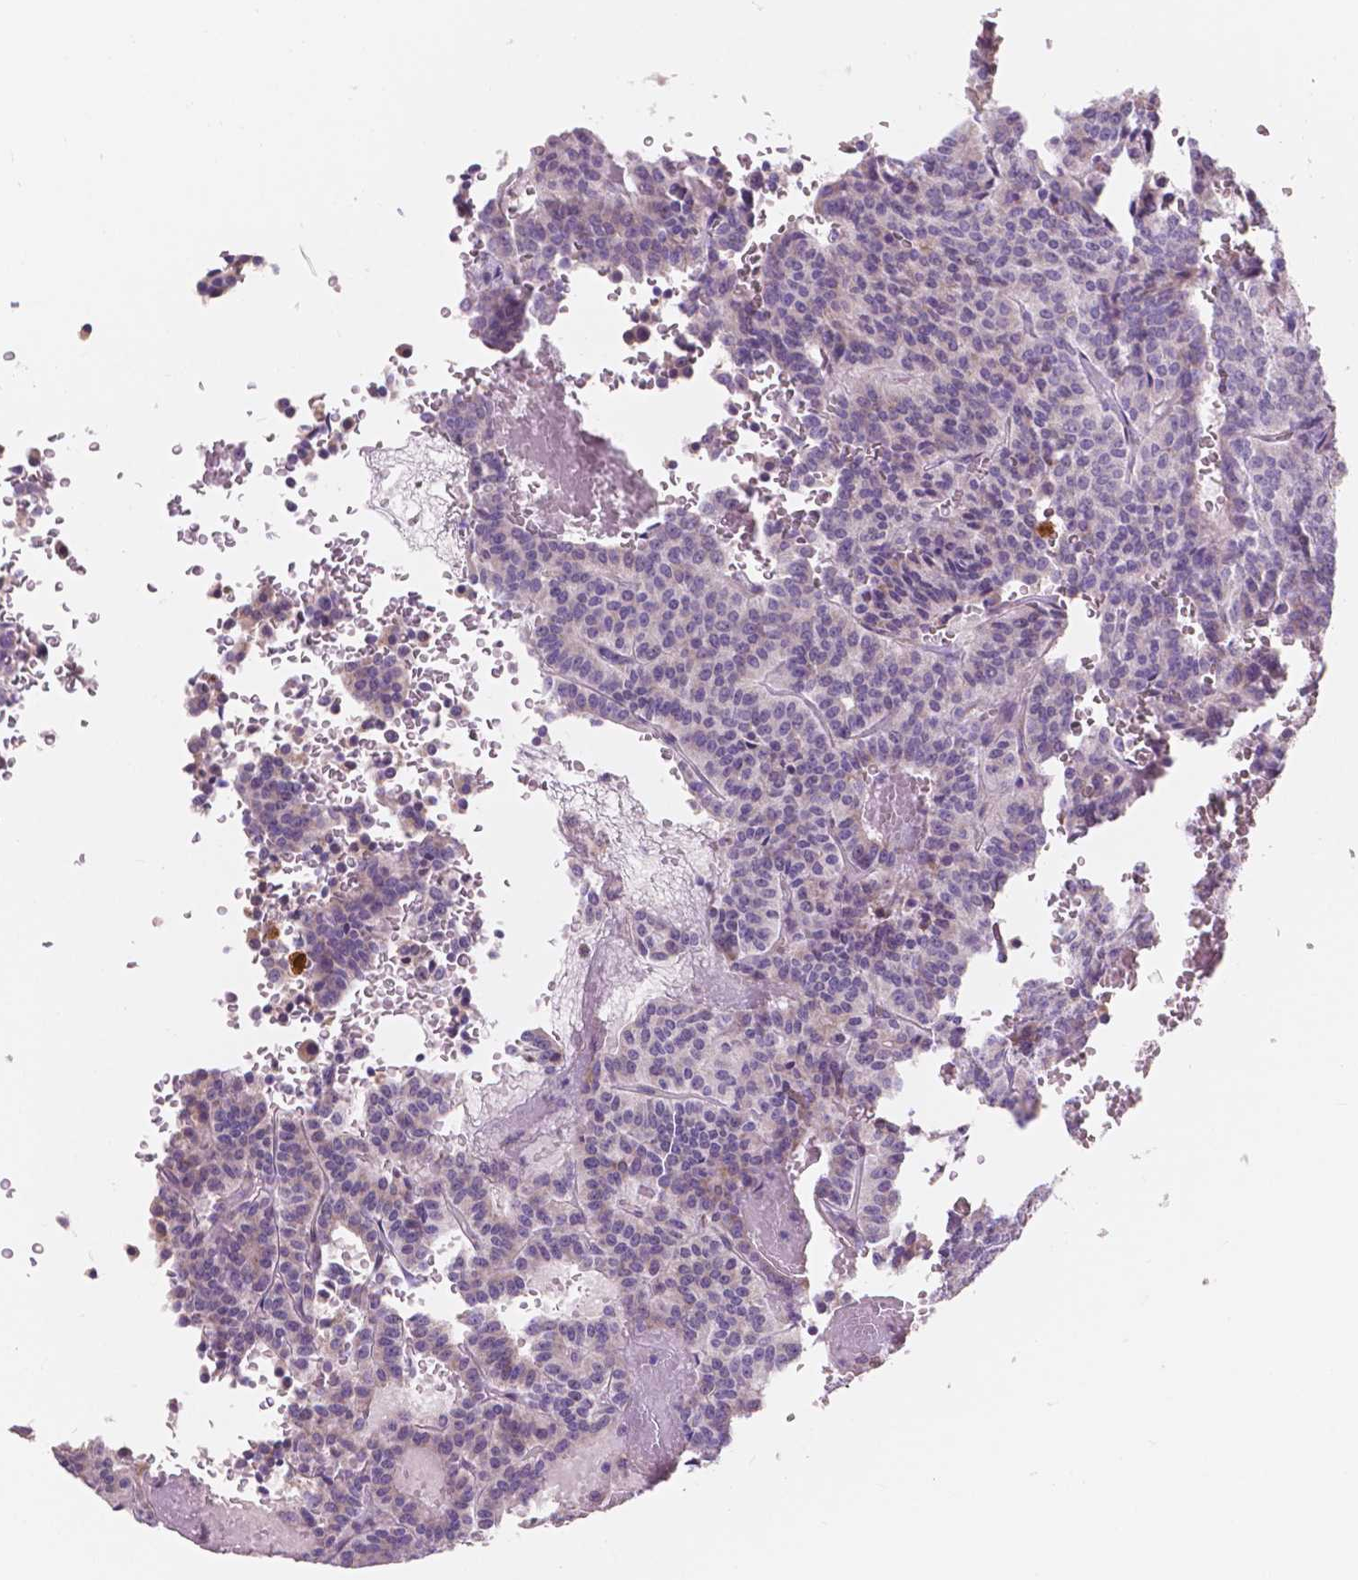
{"staining": {"intensity": "negative", "quantity": "none", "location": "none"}, "tissue": "carcinoid", "cell_type": "Tumor cells", "image_type": "cancer", "snomed": [{"axis": "morphology", "description": "Carcinoid, malignant, NOS"}, {"axis": "topography", "description": "Lung"}], "caption": "An immunohistochemistry (IHC) micrograph of carcinoid (malignant) is shown. There is no staining in tumor cells of carcinoid (malignant).", "gene": "IREB2", "patient": {"sex": "male", "age": 70}}